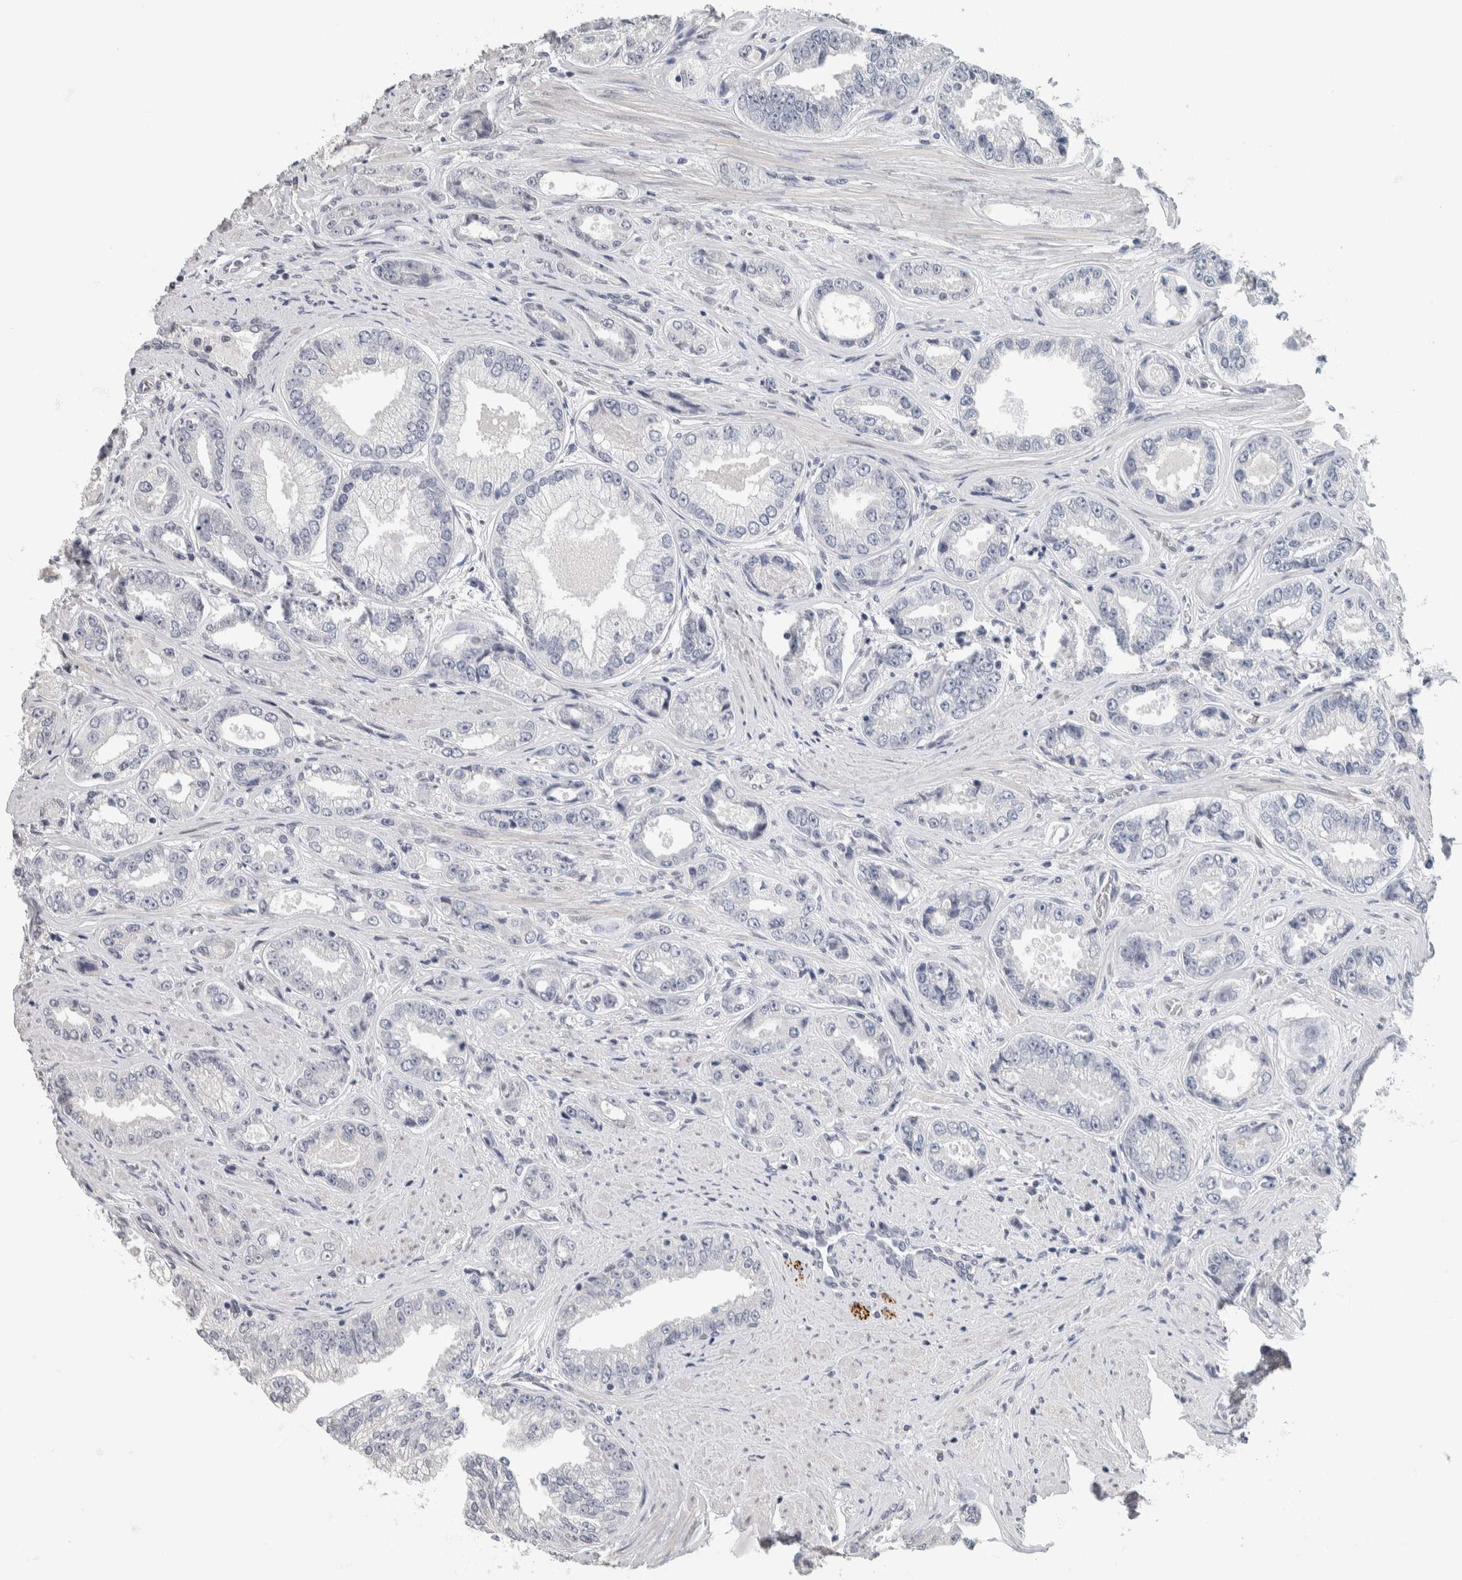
{"staining": {"intensity": "negative", "quantity": "none", "location": "none"}, "tissue": "prostate cancer", "cell_type": "Tumor cells", "image_type": "cancer", "snomed": [{"axis": "morphology", "description": "Adenocarcinoma, High grade"}, {"axis": "topography", "description": "Prostate"}], "caption": "This micrograph is of prostate cancer stained with IHC to label a protein in brown with the nuclei are counter-stained blue. There is no staining in tumor cells. (Immunohistochemistry (ihc), brightfield microscopy, high magnification).", "gene": "NEFM", "patient": {"sex": "male", "age": 61}}